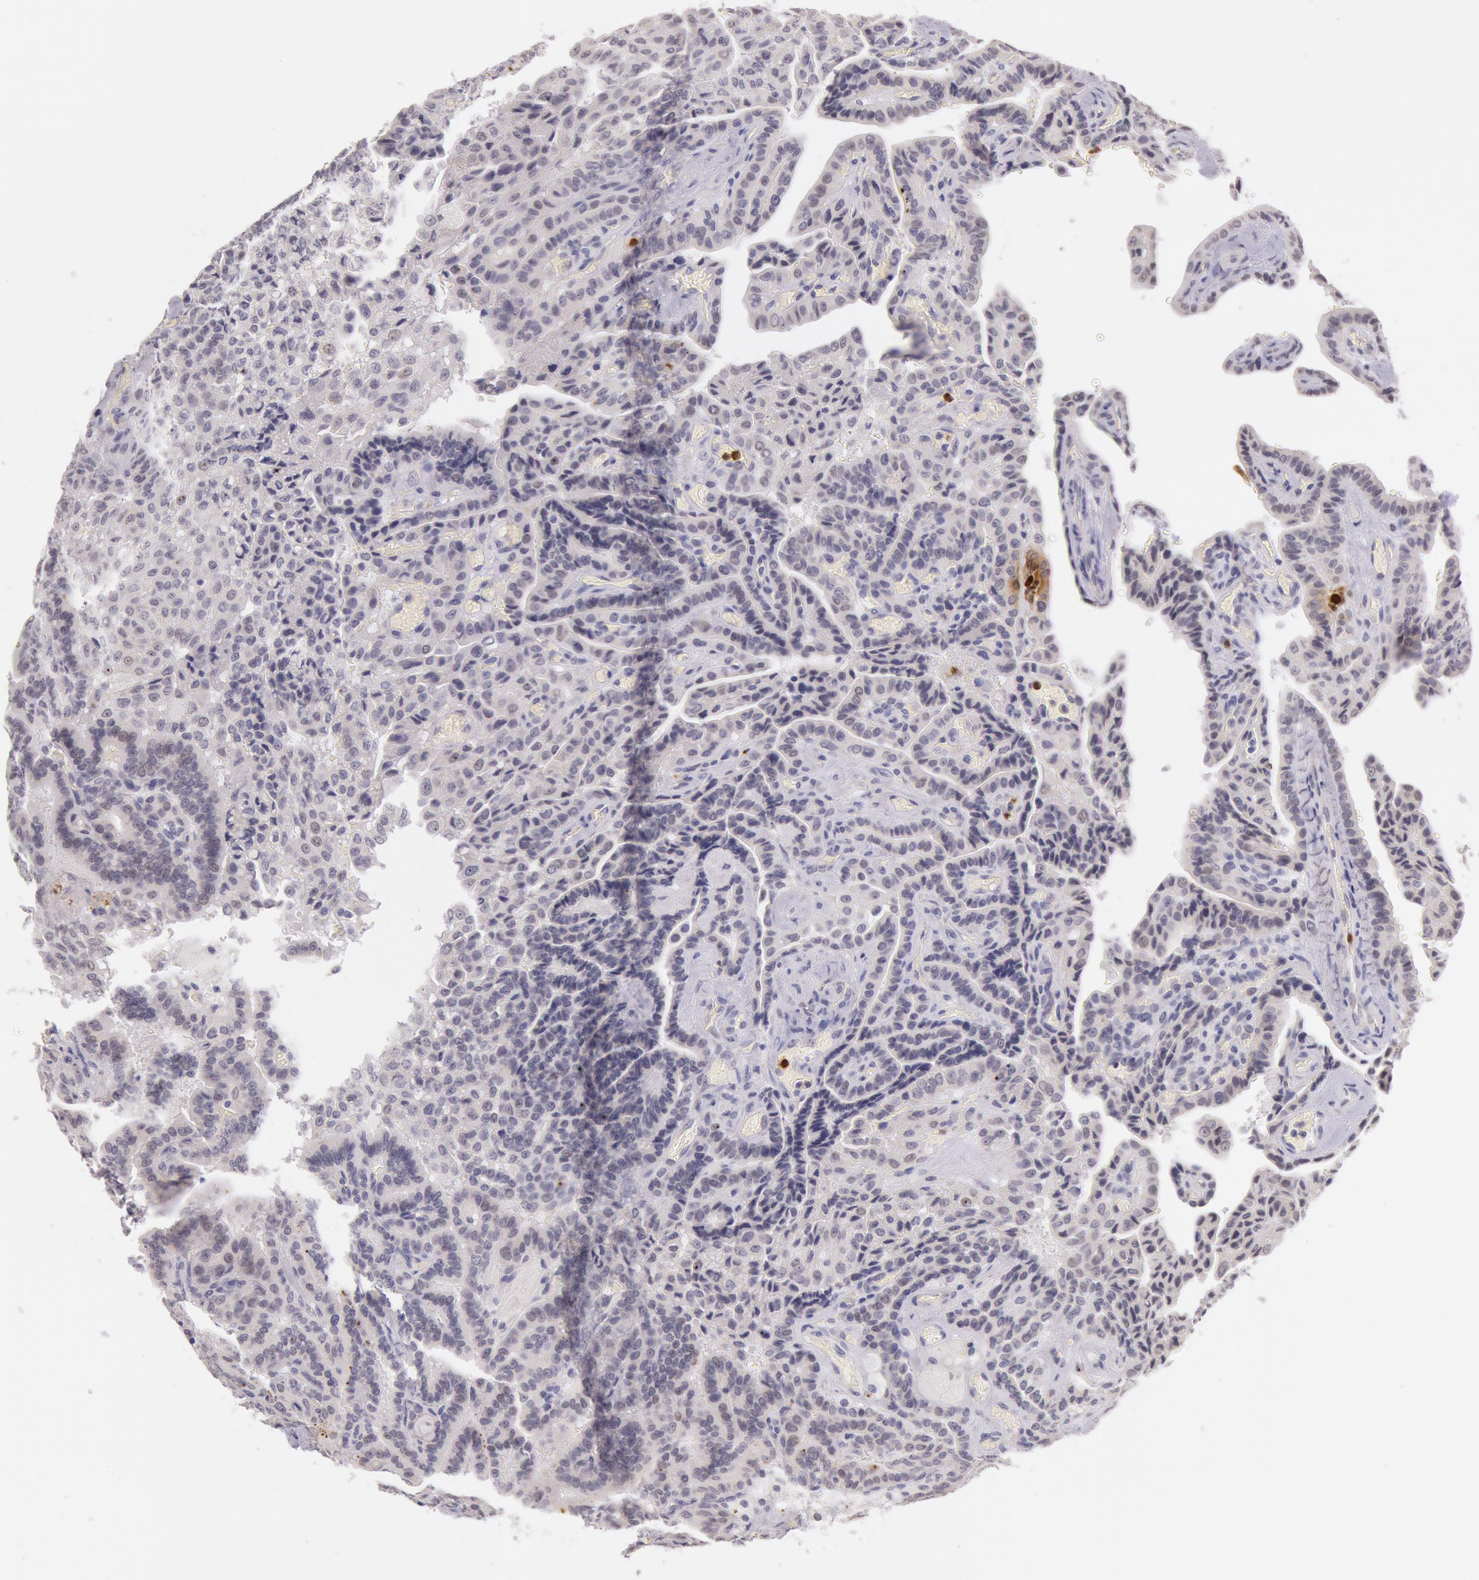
{"staining": {"intensity": "negative", "quantity": "none", "location": "none"}, "tissue": "thyroid cancer", "cell_type": "Tumor cells", "image_type": "cancer", "snomed": [{"axis": "morphology", "description": "Papillary adenocarcinoma, NOS"}, {"axis": "topography", "description": "Thyroid gland"}], "caption": "IHC histopathology image of human thyroid cancer stained for a protein (brown), which demonstrates no expression in tumor cells.", "gene": "KDM6A", "patient": {"sex": "male", "age": 87}}